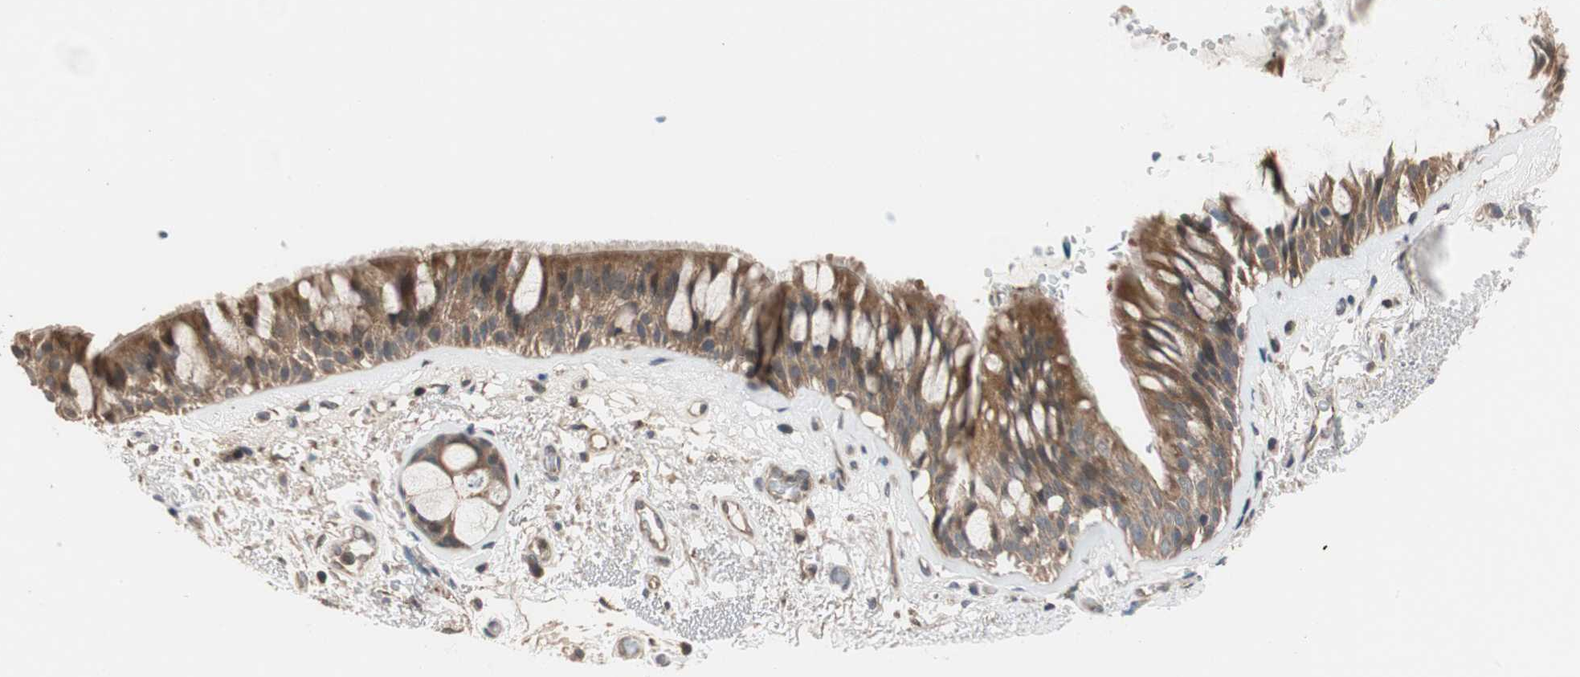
{"staining": {"intensity": "moderate", "quantity": ">75%", "location": "cytoplasmic/membranous"}, "tissue": "bronchus", "cell_type": "Respiratory epithelial cells", "image_type": "normal", "snomed": [{"axis": "morphology", "description": "Normal tissue, NOS"}, {"axis": "topography", "description": "Bronchus"}], "caption": "A medium amount of moderate cytoplasmic/membranous expression is appreciated in about >75% of respiratory epithelial cells in benign bronchus.", "gene": "MAP4K2", "patient": {"sex": "male", "age": 66}}